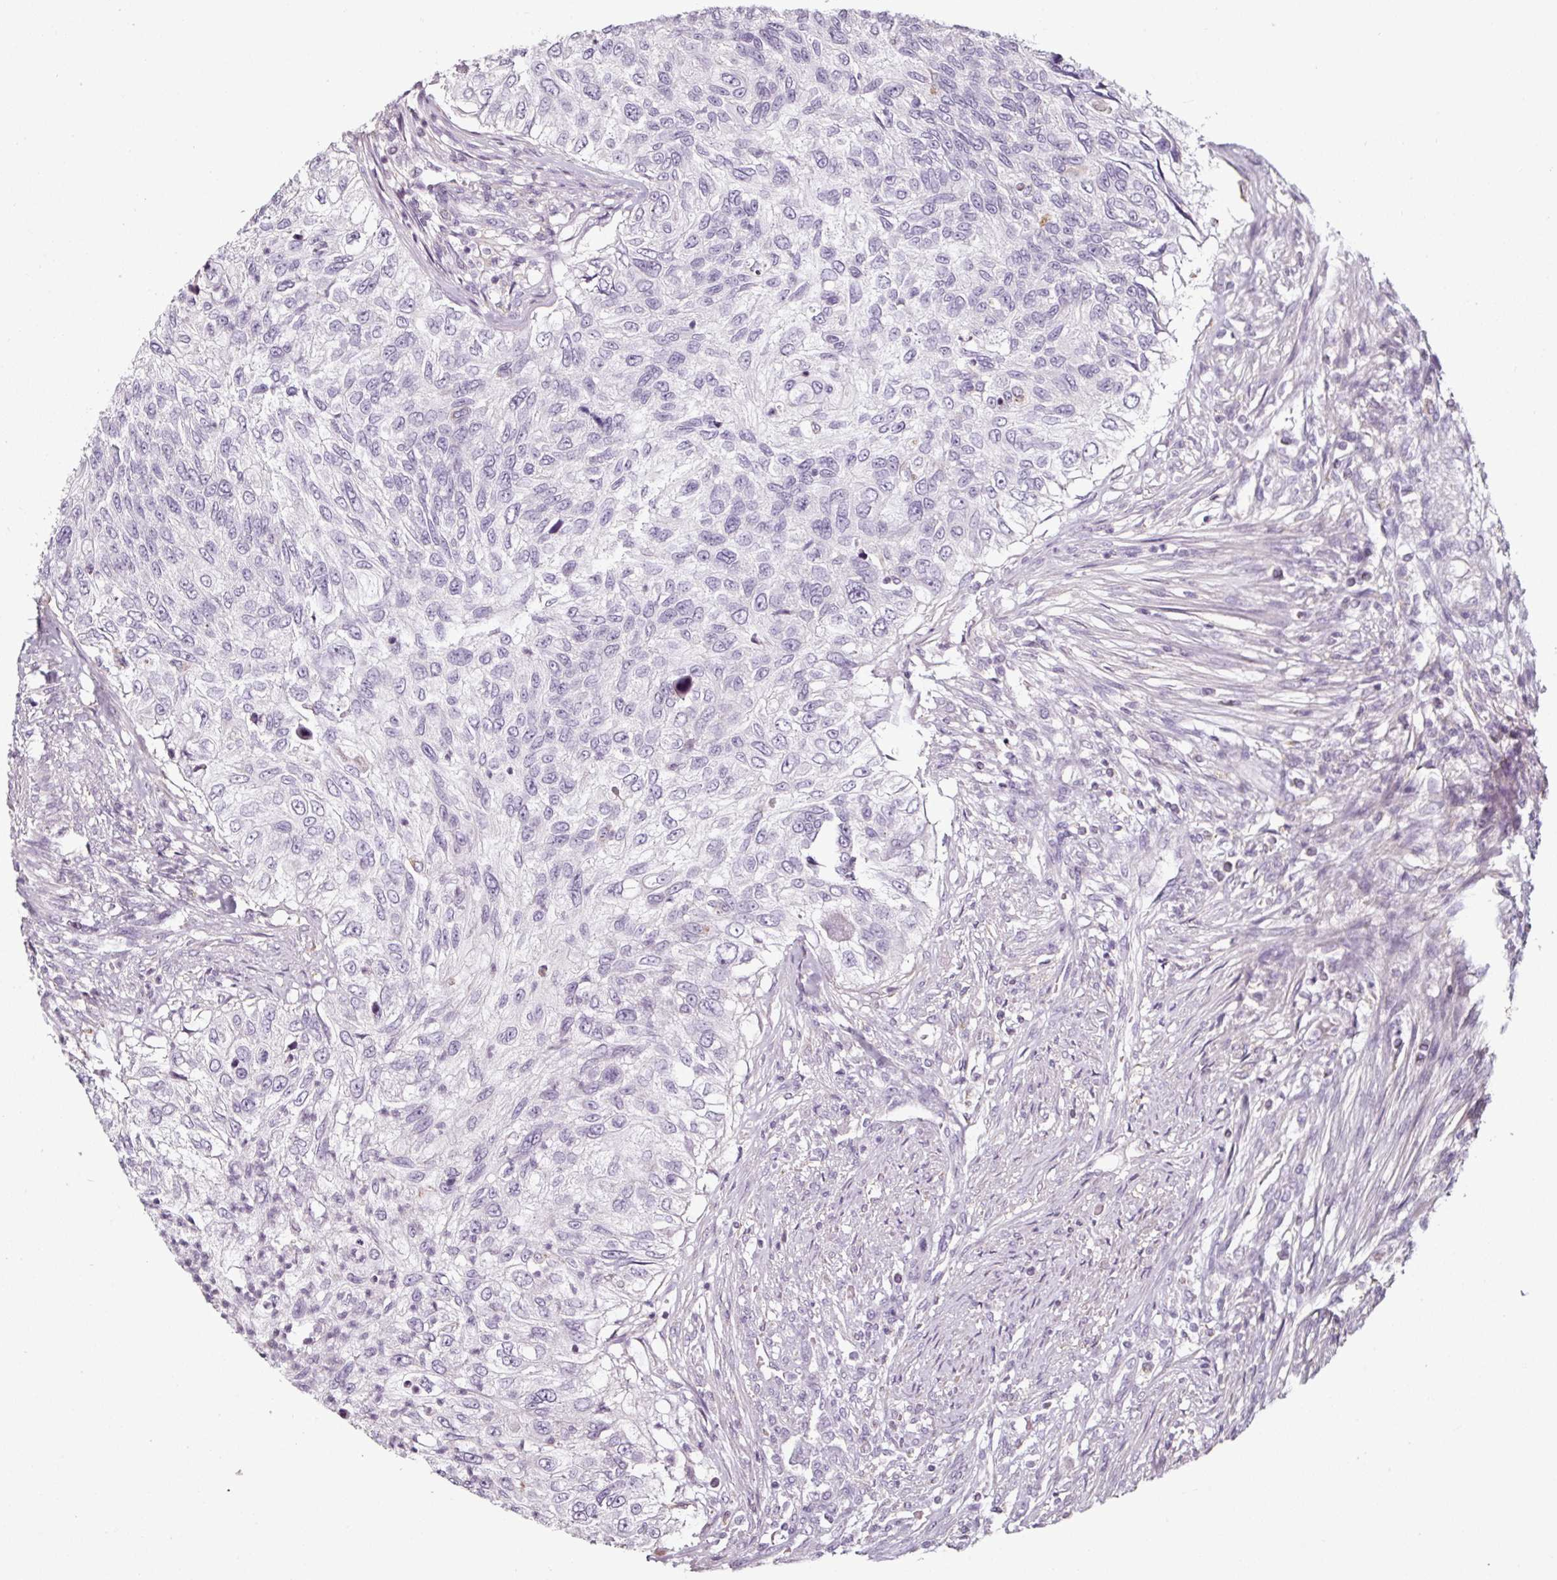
{"staining": {"intensity": "negative", "quantity": "none", "location": "none"}, "tissue": "urothelial cancer", "cell_type": "Tumor cells", "image_type": "cancer", "snomed": [{"axis": "morphology", "description": "Urothelial carcinoma, High grade"}, {"axis": "topography", "description": "Urinary bladder"}], "caption": "There is no significant expression in tumor cells of urothelial cancer. (DAB immunohistochemistry (IHC), high magnification).", "gene": "CAP2", "patient": {"sex": "female", "age": 60}}